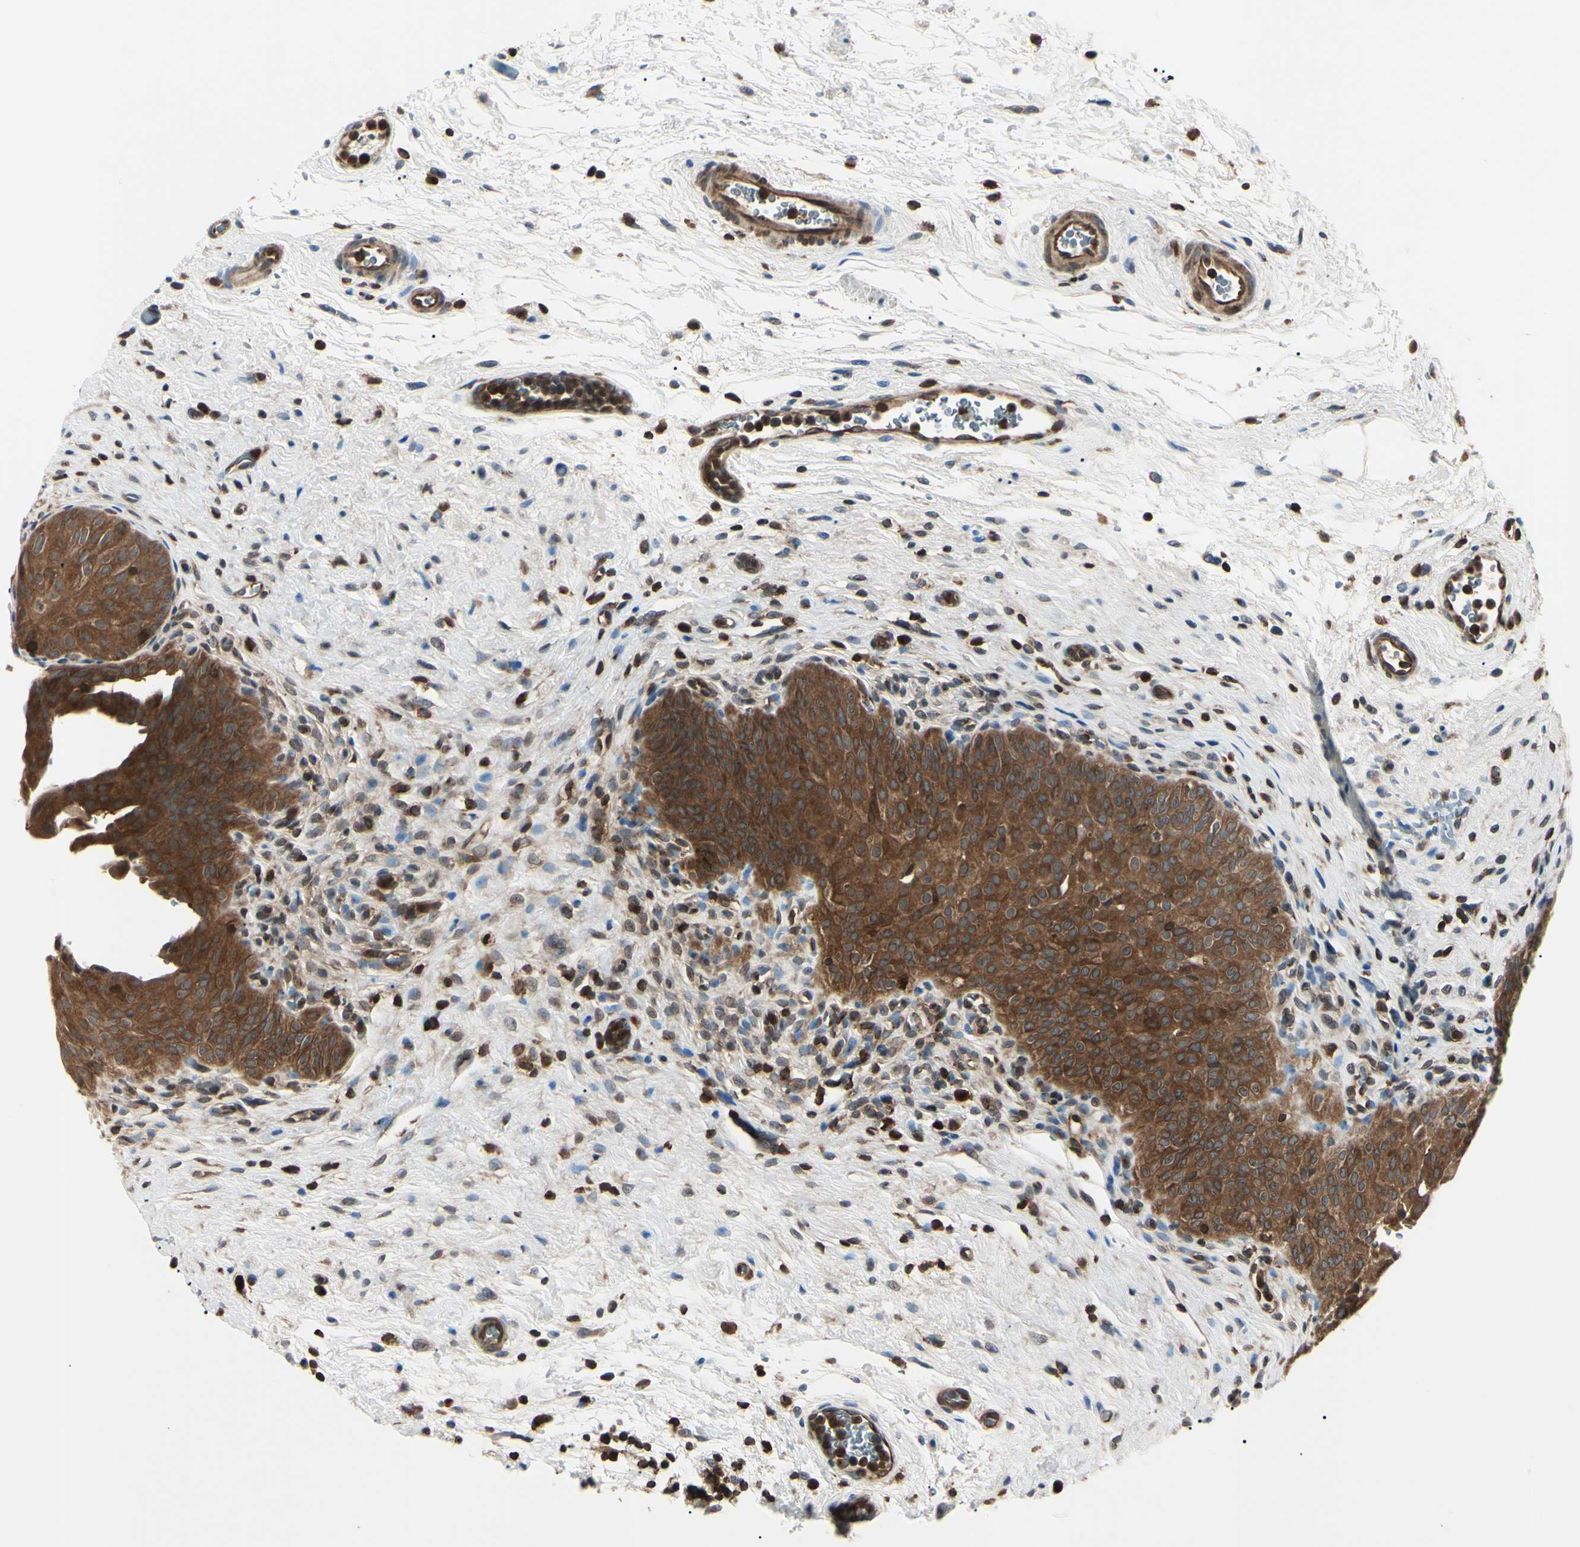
{"staining": {"intensity": "strong", "quantity": ">75%", "location": "cytoplasmic/membranous"}, "tissue": "urinary bladder", "cell_type": "Urothelial cells", "image_type": "normal", "snomed": [{"axis": "morphology", "description": "Normal tissue, NOS"}, {"axis": "morphology", "description": "Urothelial carcinoma, High grade"}, {"axis": "topography", "description": "Urinary bladder"}], "caption": "Strong cytoplasmic/membranous staining for a protein is present in approximately >75% of urothelial cells of normal urinary bladder using immunohistochemistry (IHC).", "gene": "MAPRE1", "patient": {"sex": "male", "age": 46}}